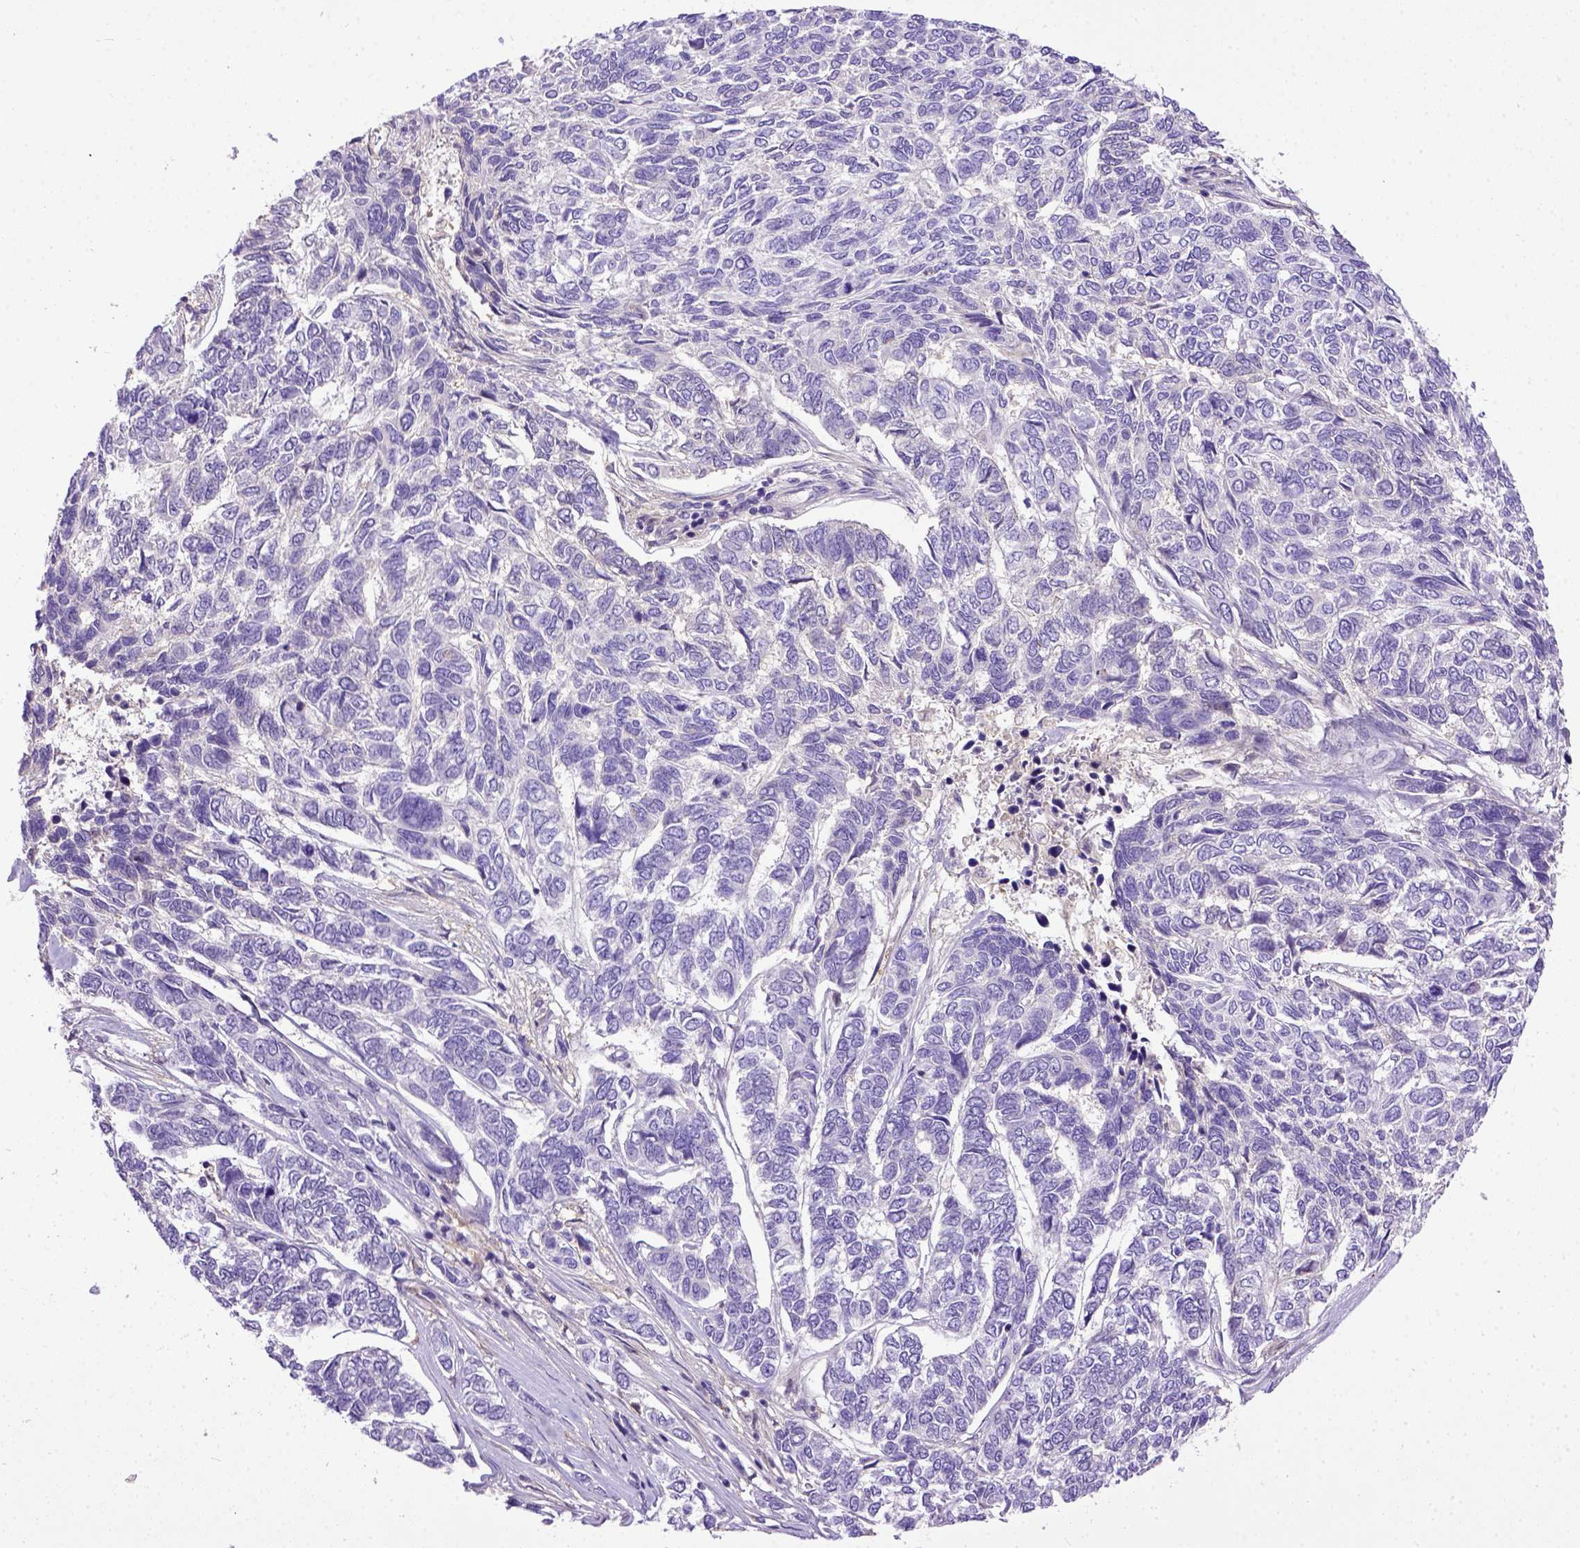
{"staining": {"intensity": "negative", "quantity": "none", "location": "none"}, "tissue": "skin cancer", "cell_type": "Tumor cells", "image_type": "cancer", "snomed": [{"axis": "morphology", "description": "Basal cell carcinoma"}, {"axis": "topography", "description": "Skin"}], "caption": "A high-resolution image shows immunohistochemistry (IHC) staining of skin basal cell carcinoma, which shows no significant staining in tumor cells.", "gene": "DEPDC1B", "patient": {"sex": "female", "age": 65}}